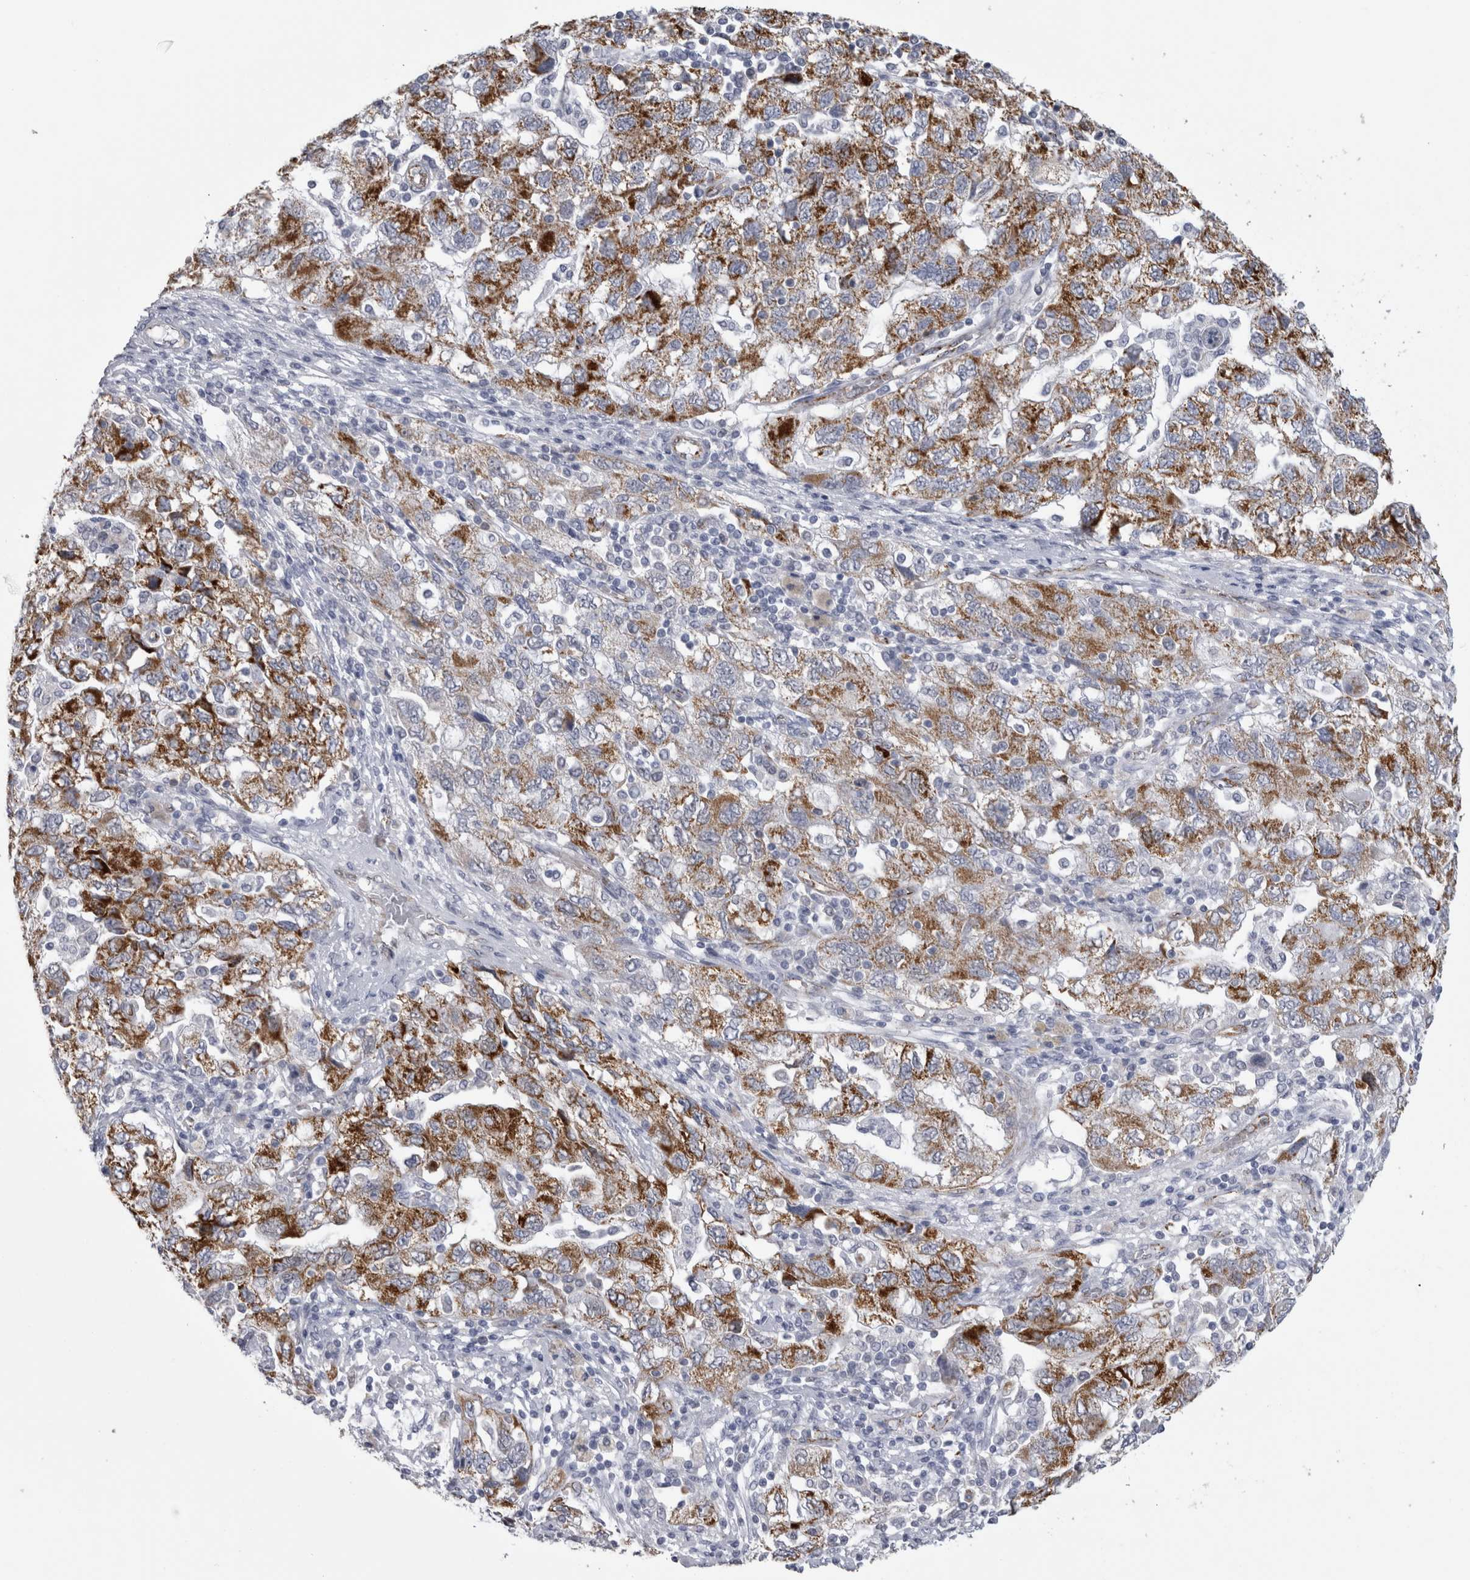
{"staining": {"intensity": "moderate", "quantity": ">75%", "location": "cytoplasmic/membranous"}, "tissue": "ovarian cancer", "cell_type": "Tumor cells", "image_type": "cancer", "snomed": [{"axis": "morphology", "description": "Carcinoma, NOS"}, {"axis": "morphology", "description": "Cystadenocarcinoma, serous, NOS"}, {"axis": "topography", "description": "Ovary"}], "caption": "Brown immunohistochemical staining in human ovarian cancer (carcinoma) shows moderate cytoplasmic/membranous expression in approximately >75% of tumor cells. (DAB (3,3'-diaminobenzidine) IHC, brown staining for protein, blue staining for nuclei).", "gene": "ACOT7", "patient": {"sex": "female", "age": 69}}